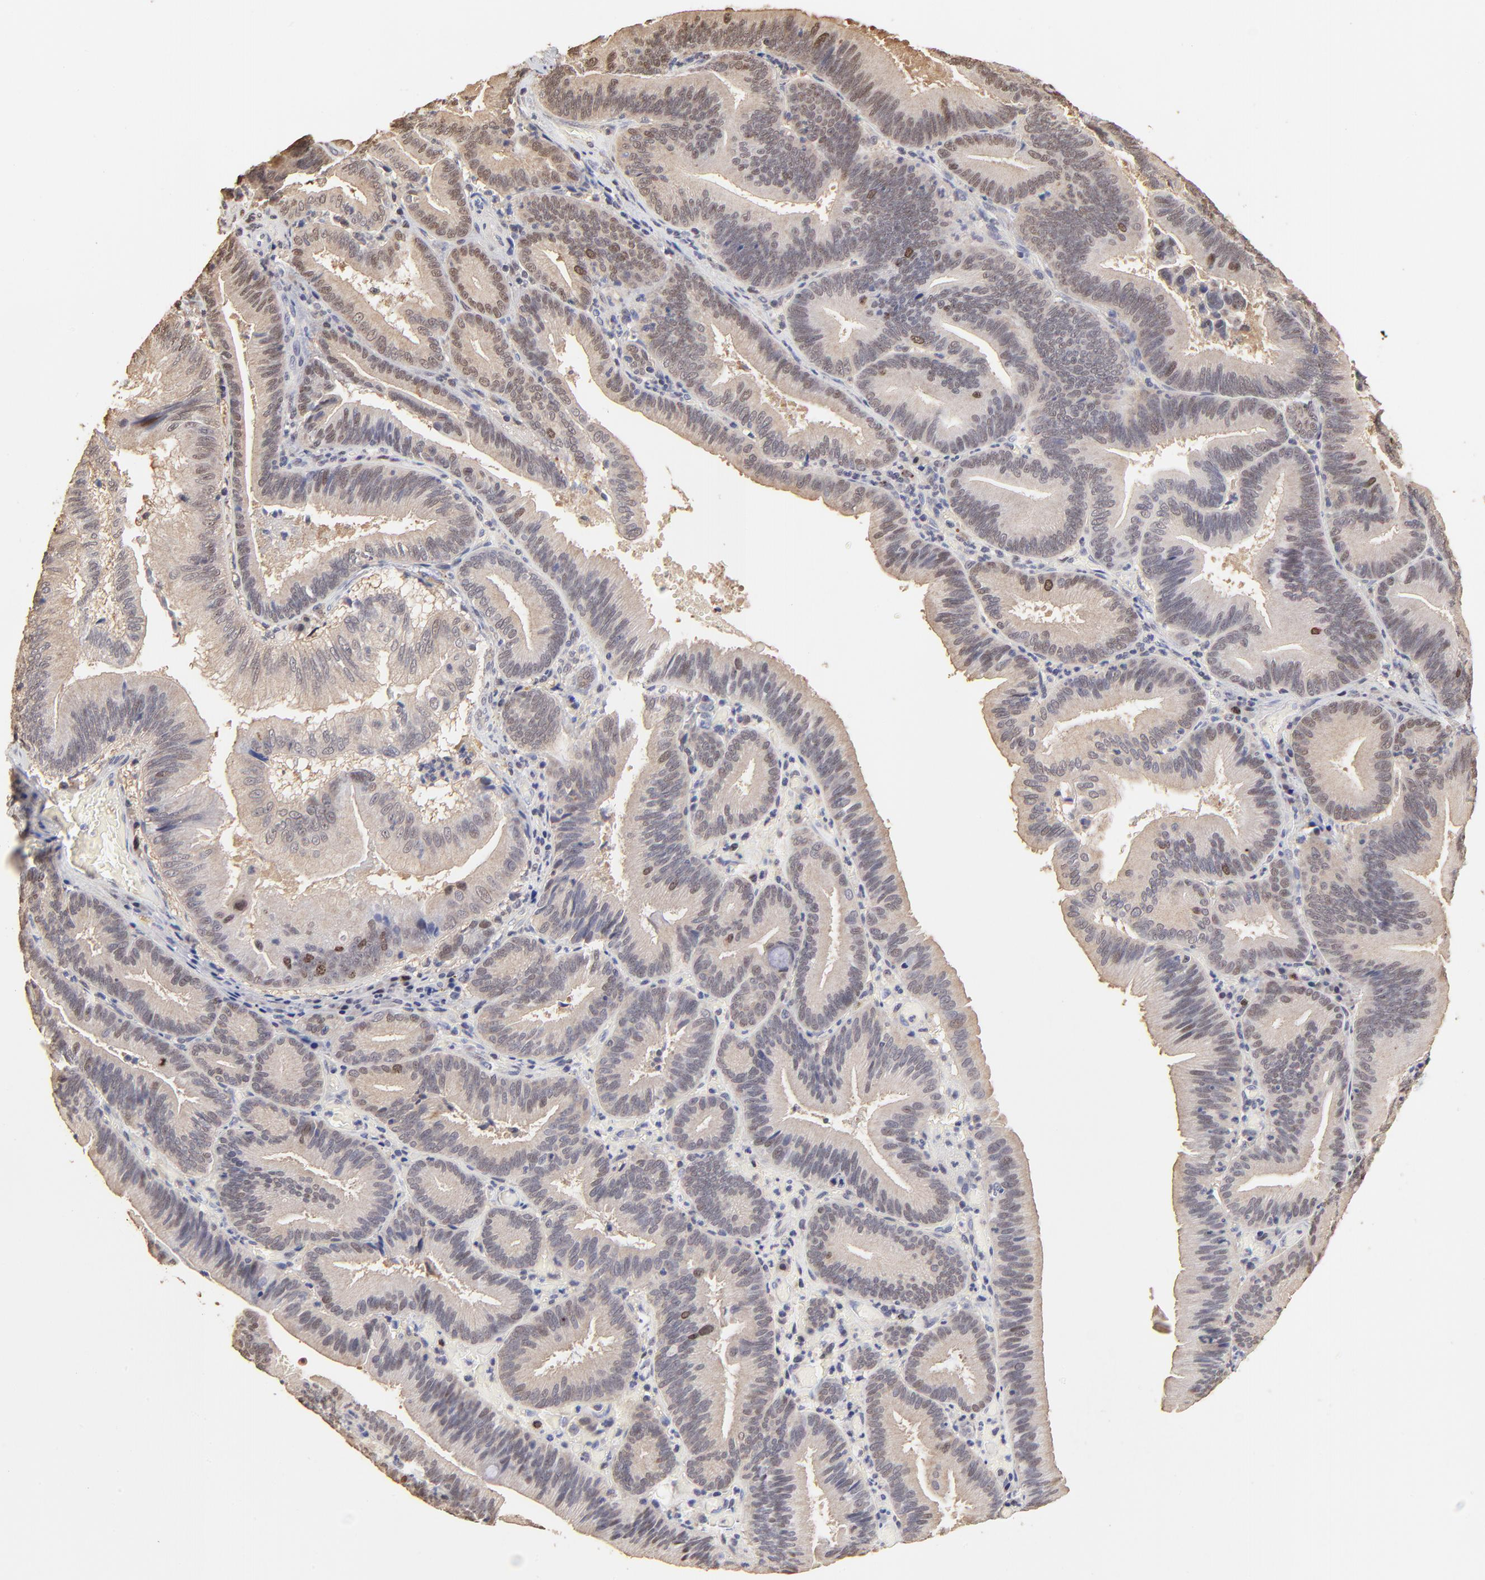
{"staining": {"intensity": "moderate", "quantity": "<25%", "location": "nuclear"}, "tissue": "pancreatic cancer", "cell_type": "Tumor cells", "image_type": "cancer", "snomed": [{"axis": "morphology", "description": "Adenocarcinoma, NOS"}, {"axis": "topography", "description": "Pancreas"}], "caption": "Protein staining of pancreatic cancer tissue shows moderate nuclear positivity in approximately <25% of tumor cells. (Stains: DAB in brown, nuclei in blue, Microscopy: brightfield microscopy at high magnification).", "gene": "BIRC5", "patient": {"sex": "male", "age": 82}}